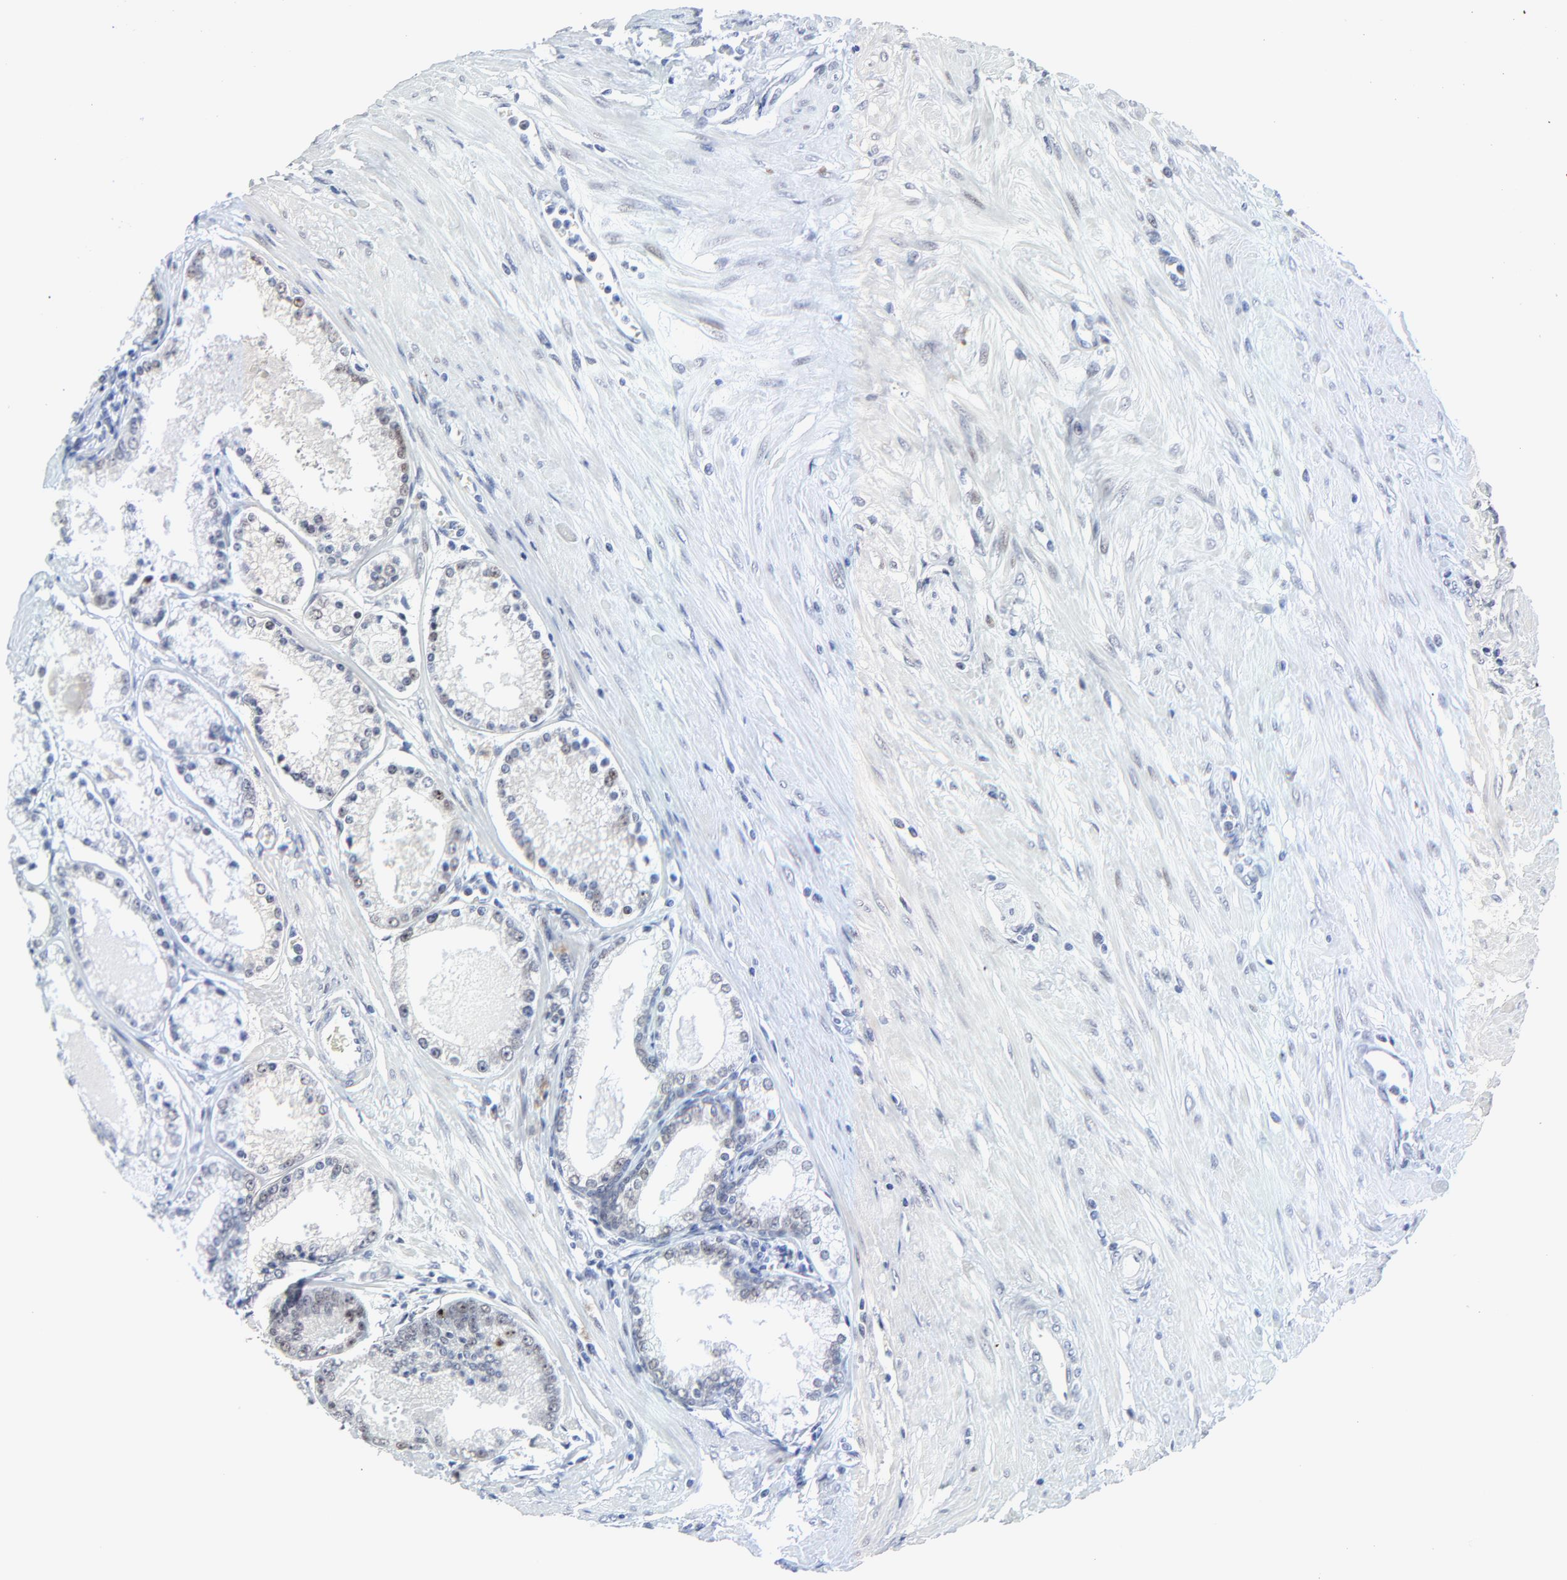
{"staining": {"intensity": "weak", "quantity": "<25%", "location": "nuclear"}, "tissue": "prostate cancer", "cell_type": "Tumor cells", "image_type": "cancer", "snomed": [{"axis": "morphology", "description": "Adenocarcinoma, Medium grade"}, {"axis": "topography", "description": "Prostate"}], "caption": "High magnification brightfield microscopy of adenocarcinoma (medium-grade) (prostate) stained with DAB (3,3'-diaminobenzidine) (brown) and counterstained with hematoxylin (blue): tumor cells show no significant positivity.", "gene": "ZNF589", "patient": {"sex": "male", "age": 72}}